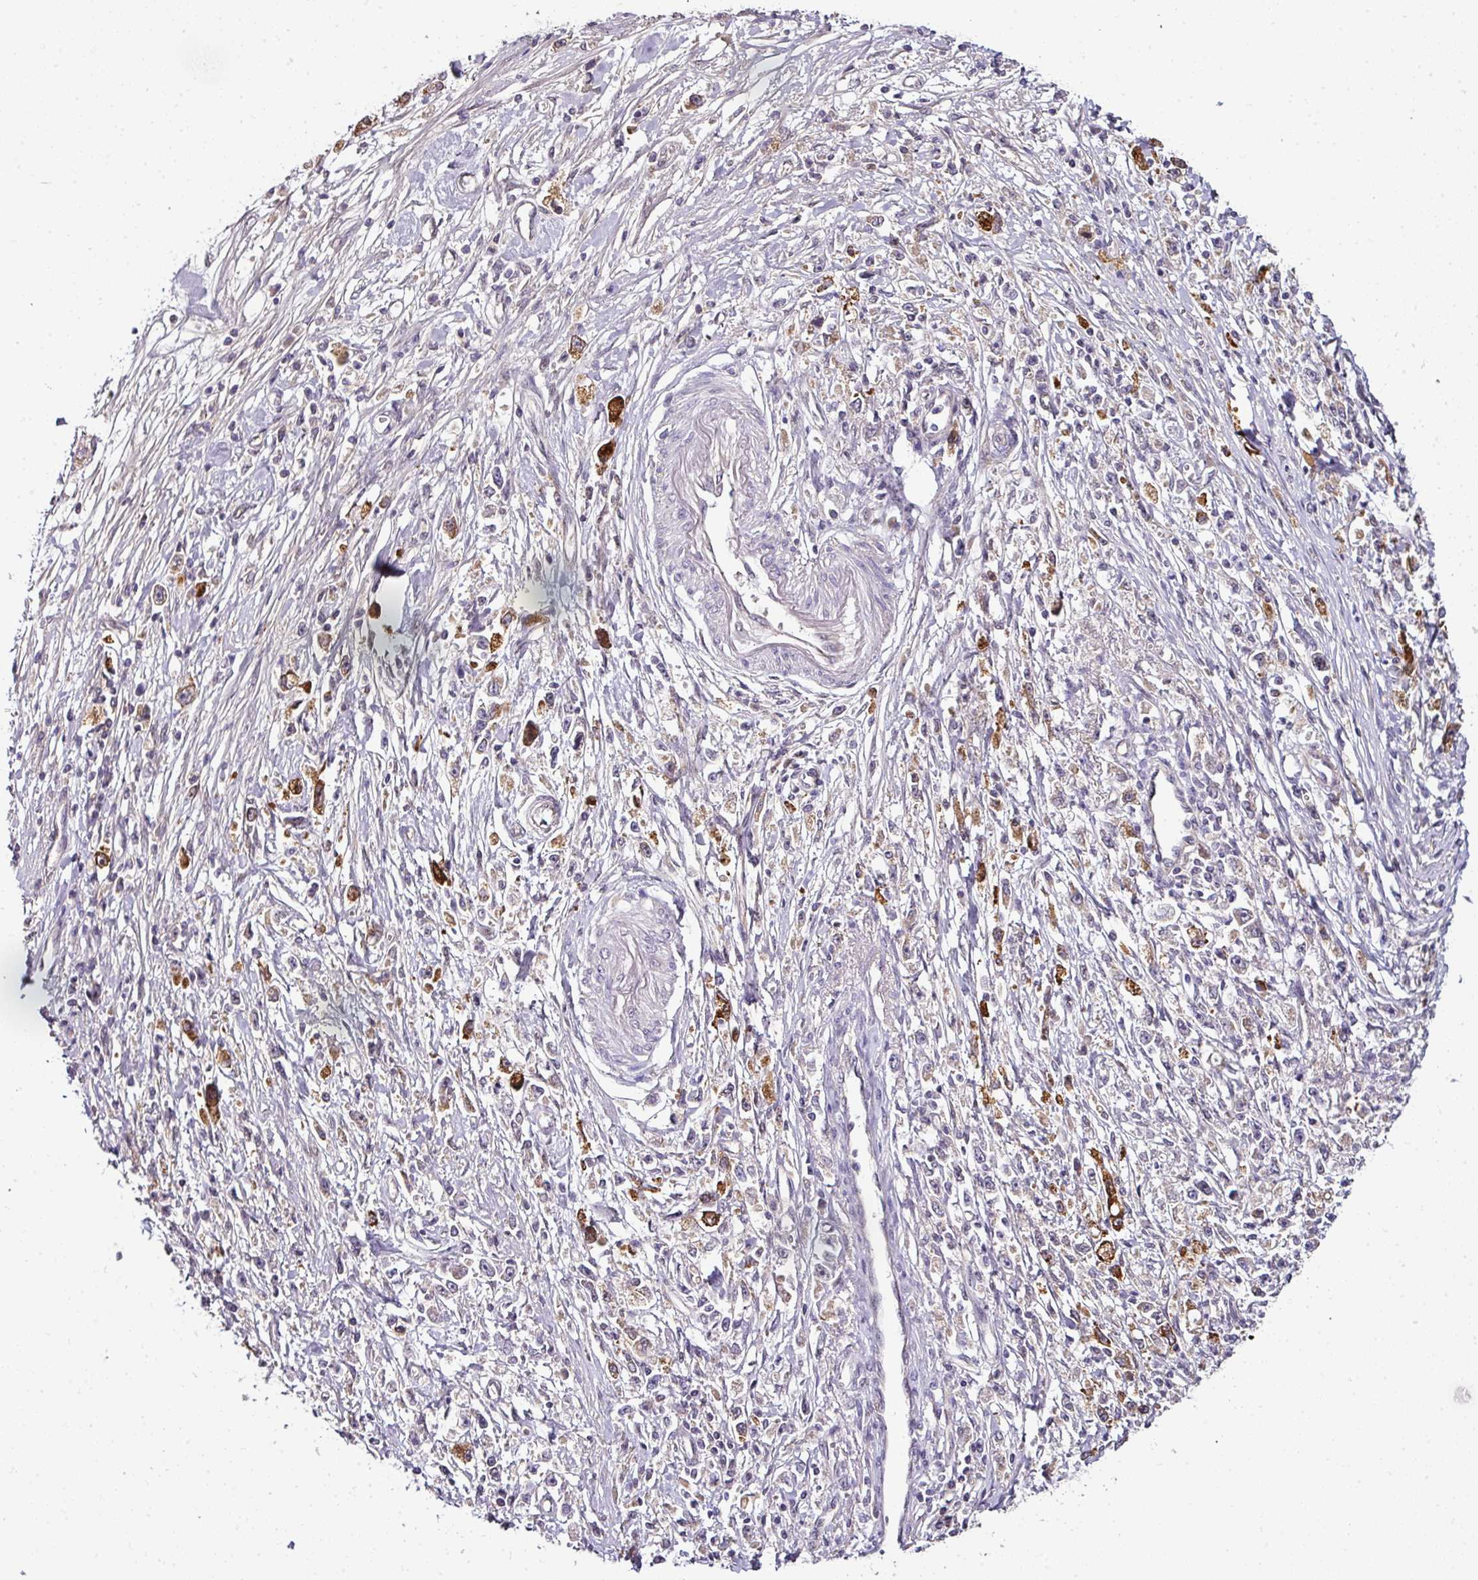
{"staining": {"intensity": "strong", "quantity": "<25%", "location": "cytoplasmic/membranous"}, "tissue": "stomach cancer", "cell_type": "Tumor cells", "image_type": "cancer", "snomed": [{"axis": "morphology", "description": "Adenocarcinoma, NOS"}, {"axis": "topography", "description": "Stomach"}], "caption": "Human stomach cancer (adenocarcinoma) stained with a brown dye demonstrates strong cytoplasmic/membranous positive expression in about <25% of tumor cells.", "gene": "NAPSA", "patient": {"sex": "female", "age": 59}}